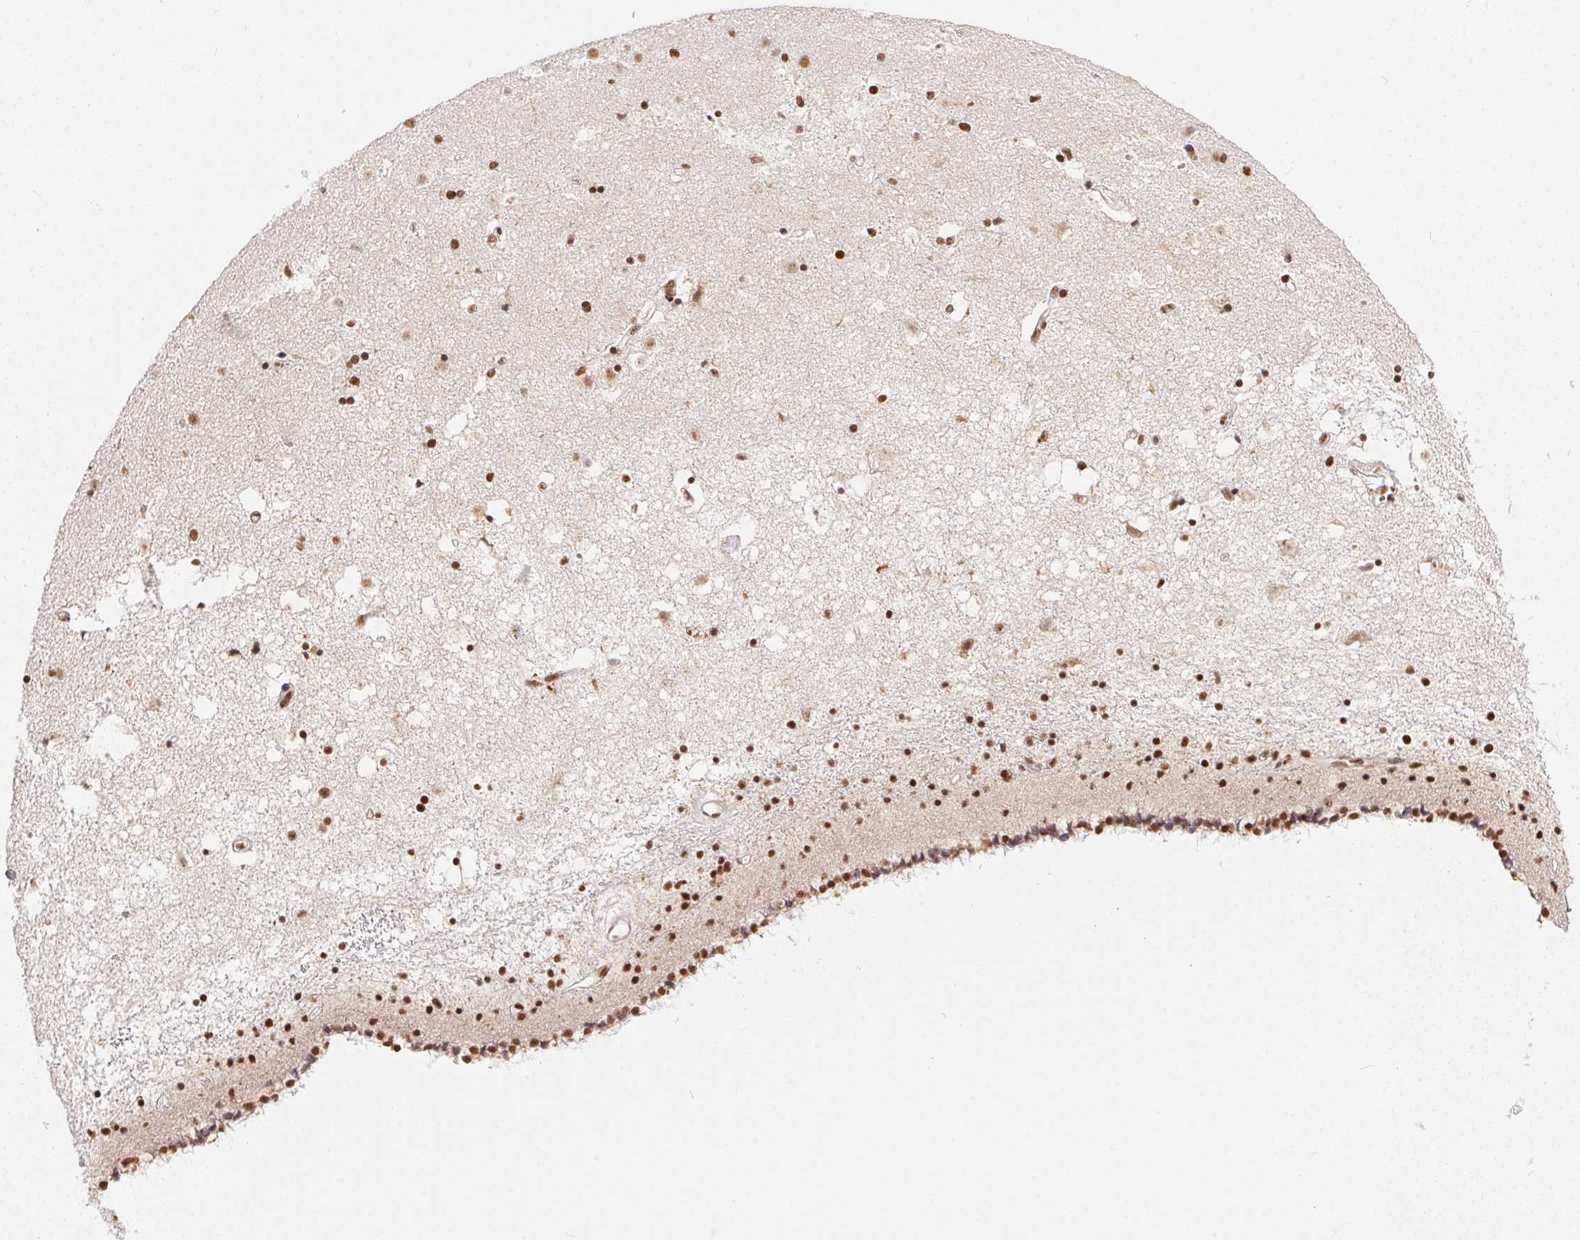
{"staining": {"intensity": "strong", "quantity": "25%-75%", "location": "nuclear"}, "tissue": "caudate", "cell_type": "Glial cells", "image_type": "normal", "snomed": [{"axis": "morphology", "description": "Normal tissue, NOS"}, {"axis": "topography", "description": "Lateral ventricle wall"}], "caption": "Immunohistochemistry (IHC) histopathology image of normal human caudate stained for a protein (brown), which exhibits high levels of strong nuclear expression in about 25%-75% of glial cells.", "gene": "NFE2L1", "patient": {"sex": "female", "age": 71}}